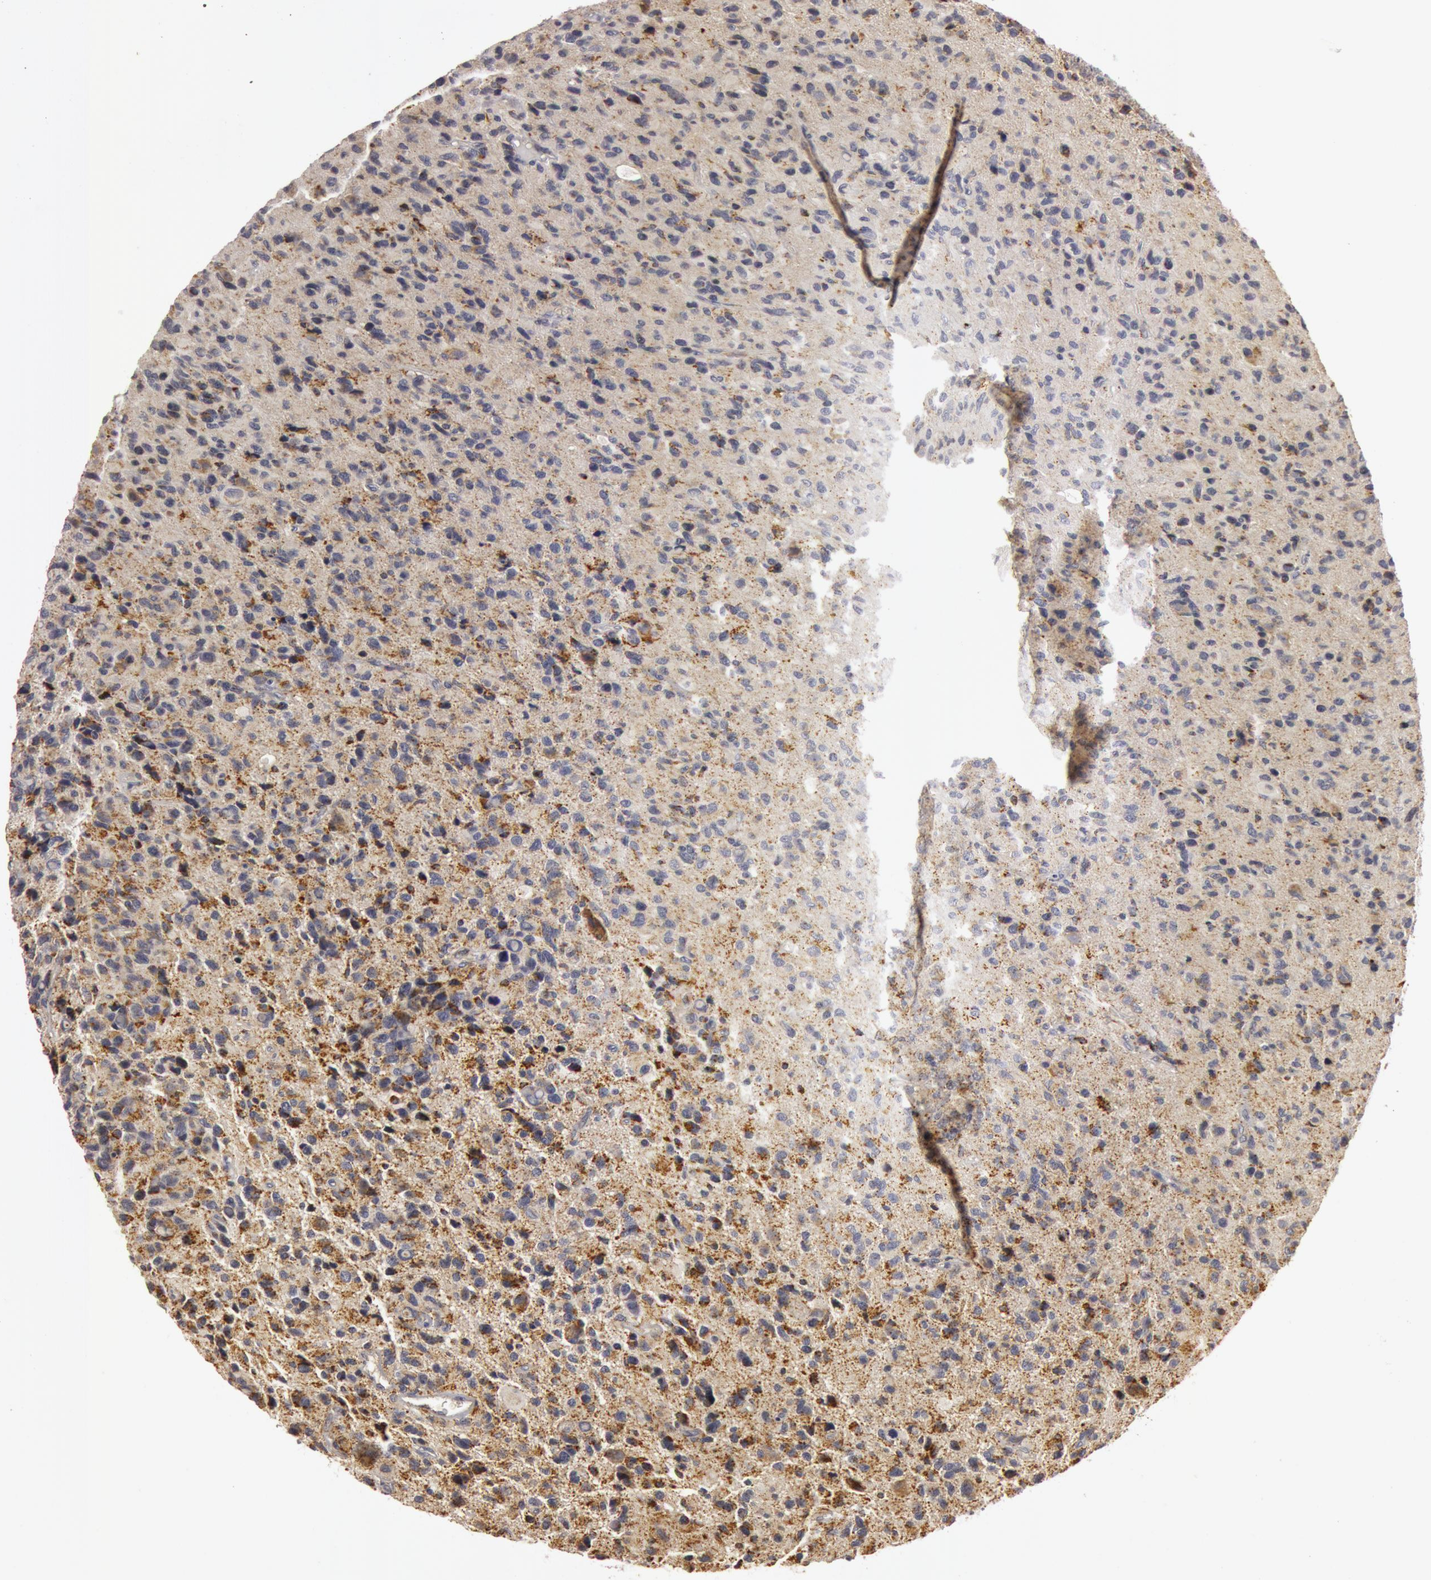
{"staining": {"intensity": "moderate", "quantity": ">75%", "location": "cytoplasmic/membranous"}, "tissue": "glioma", "cell_type": "Tumor cells", "image_type": "cancer", "snomed": [{"axis": "morphology", "description": "Glioma, malignant, High grade"}, {"axis": "topography", "description": "Brain"}], "caption": "Immunohistochemical staining of human malignant high-grade glioma reveals moderate cytoplasmic/membranous protein staining in approximately >75% of tumor cells.", "gene": "C7", "patient": {"sex": "male", "age": 77}}